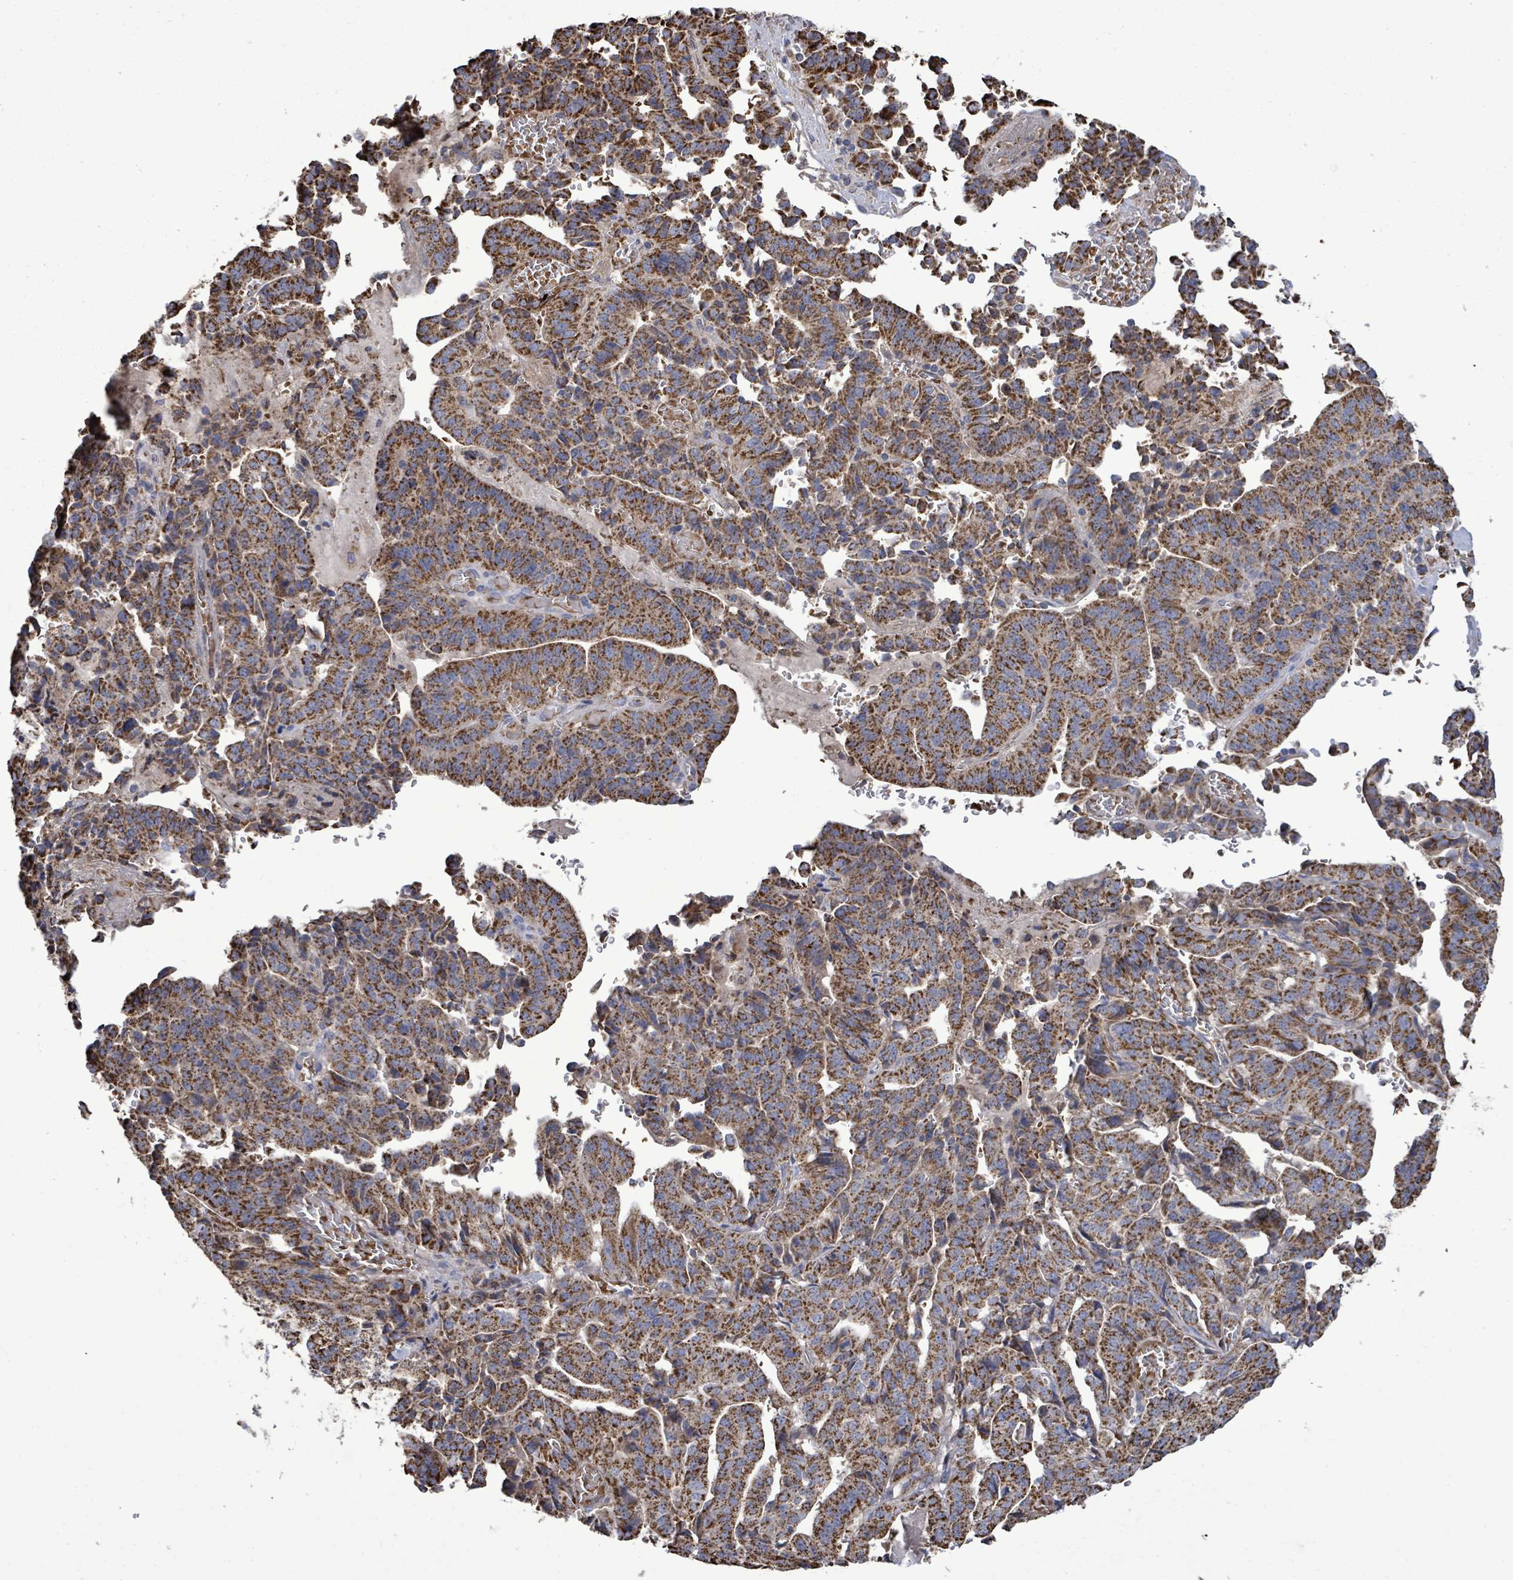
{"staining": {"intensity": "strong", "quantity": ">75%", "location": "cytoplasmic/membranous"}, "tissue": "stomach cancer", "cell_type": "Tumor cells", "image_type": "cancer", "snomed": [{"axis": "morphology", "description": "Adenocarcinoma, NOS"}, {"axis": "topography", "description": "Stomach"}], "caption": "The image reveals a brown stain indicating the presence of a protein in the cytoplasmic/membranous of tumor cells in adenocarcinoma (stomach). Using DAB (brown) and hematoxylin (blue) stains, captured at high magnification using brightfield microscopy.", "gene": "MTMR12", "patient": {"sex": "male", "age": 48}}